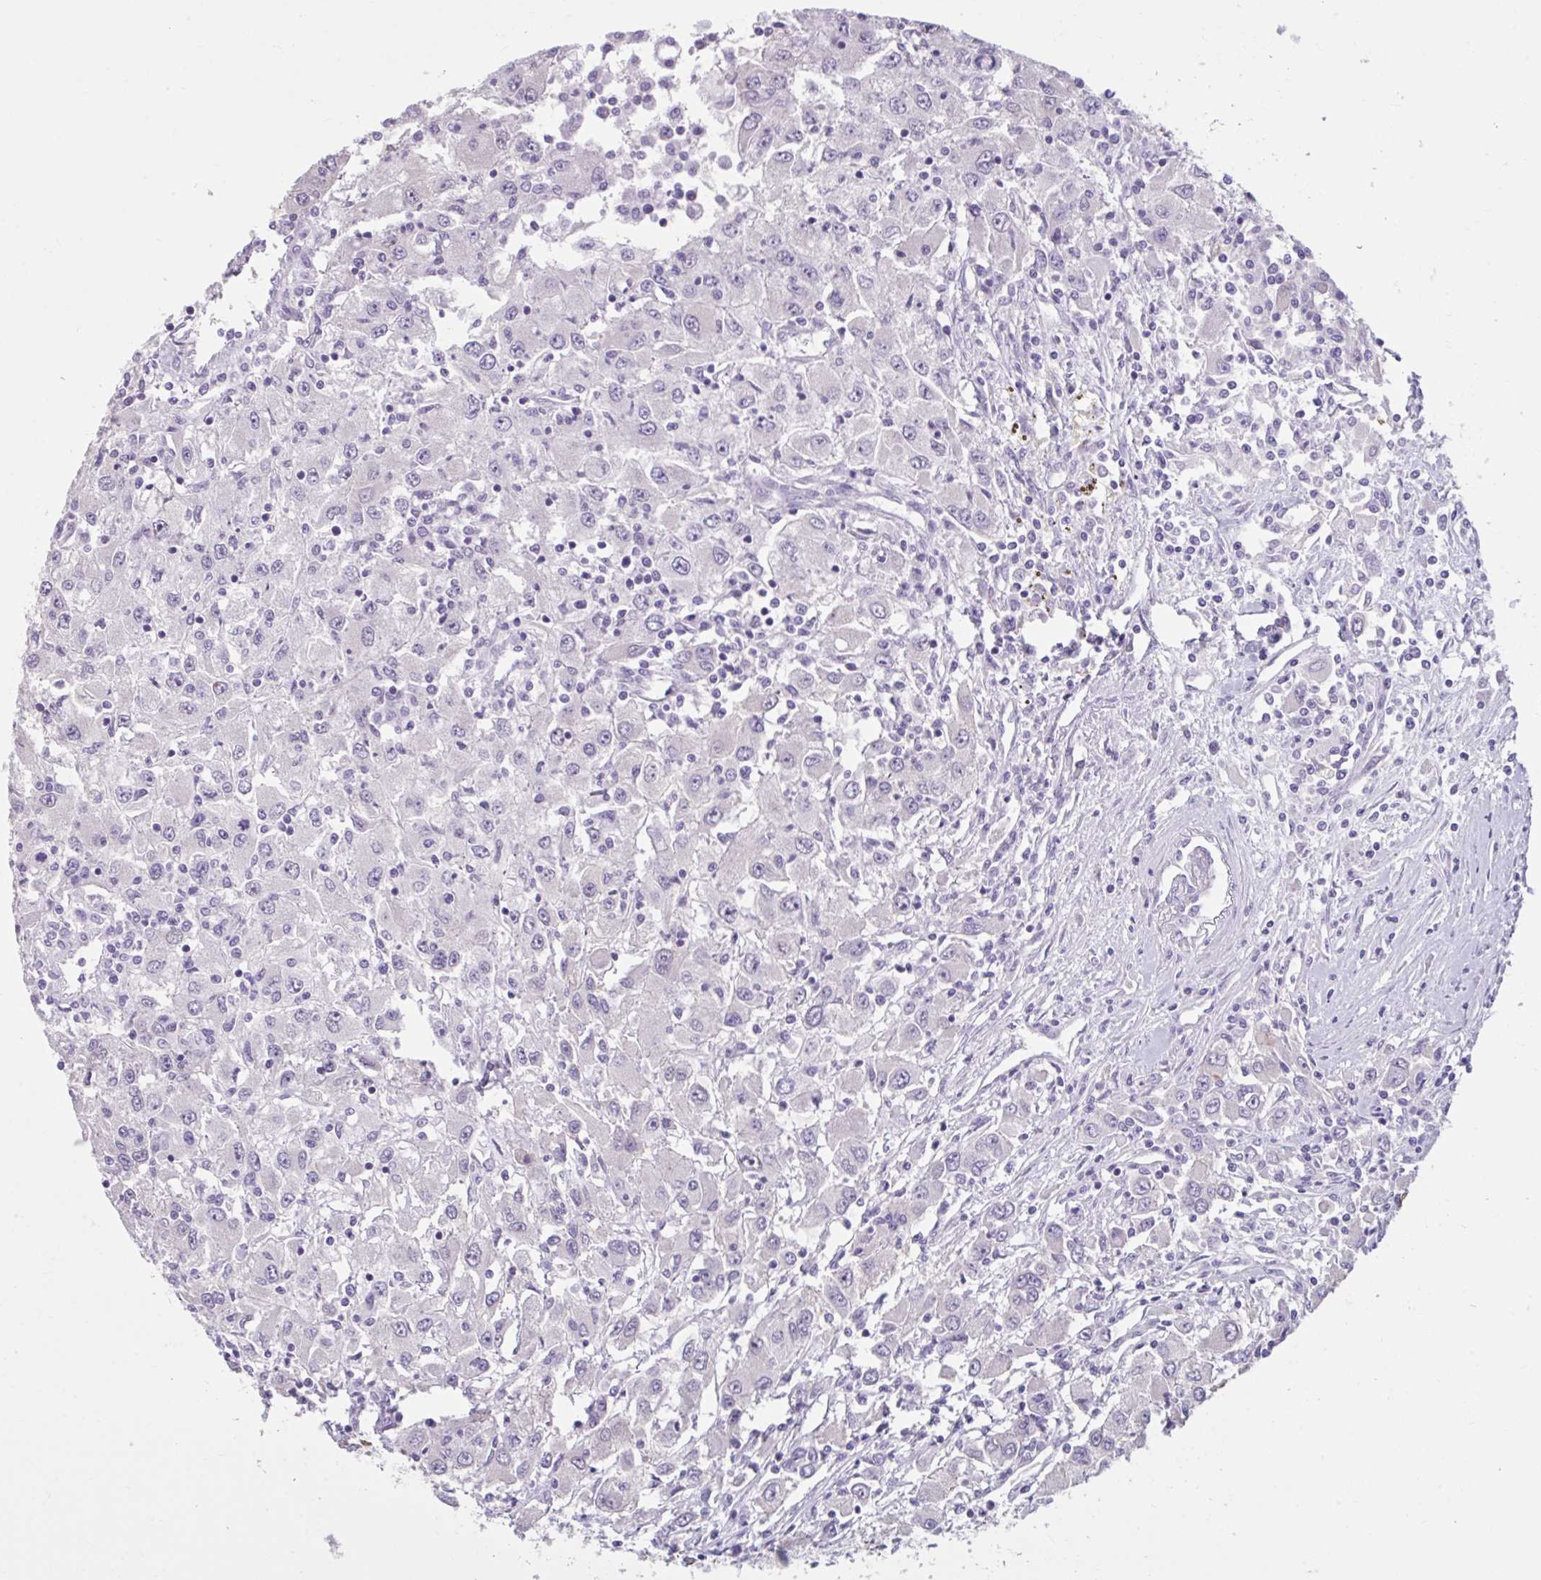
{"staining": {"intensity": "negative", "quantity": "none", "location": "none"}, "tissue": "renal cancer", "cell_type": "Tumor cells", "image_type": "cancer", "snomed": [{"axis": "morphology", "description": "Adenocarcinoma, NOS"}, {"axis": "topography", "description": "Kidney"}], "caption": "DAB immunohistochemical staining of renal cancer (adenocarcinoma) exhibits no significant expression in tumor cells. Nuclei are stained in blue.", "gene": "CDH19", "patient": {"sex": "female", "age": 67}}